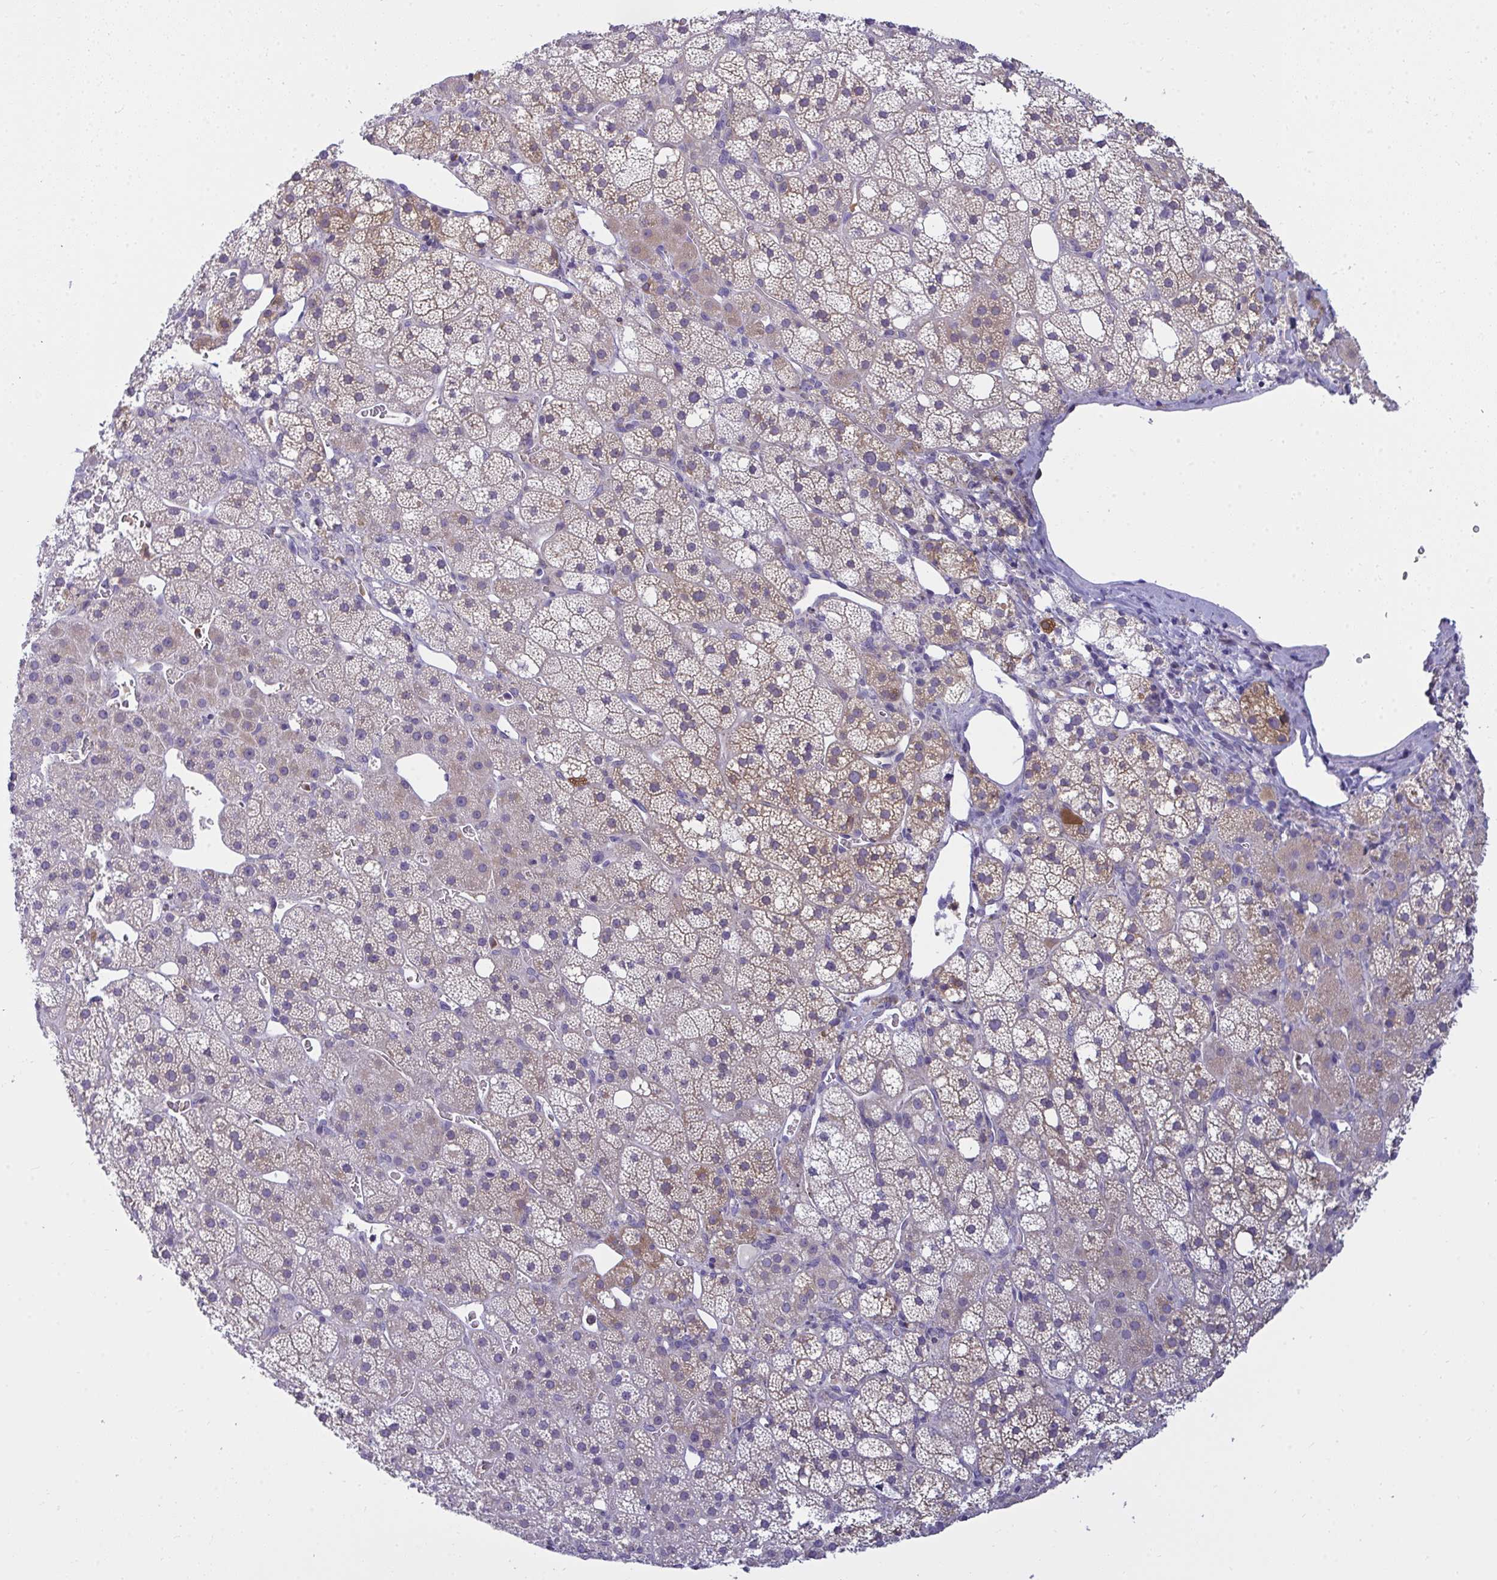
{"staining": {"intensity": "moderate", "quantity": "25%-75%", "location": "cytoplasmic/membranous"}, "tissue": "adrenal gland", "cell_type": "Glandular cells", "image_type": "normal", "snomed": [{"axis": "morphology", "description": "Normal tissue, NOS"}, {"axis": "topography", "description": "Adrenal gland"}], "caption": "Immunohistochemistry (DAB) staining of benign adrenal gland reveals moderate cytoplasmic/membranous protein positivity in approximately 25%-75% of glandular cells. Using DAB (3,3'-diaminobenzidine) (brown) and hematoxylin (blue) stains, captured at high magnification using brightfield microscopy.", "gene": "SLC30A6", "patient": {"sex": "male", "age": 53}}